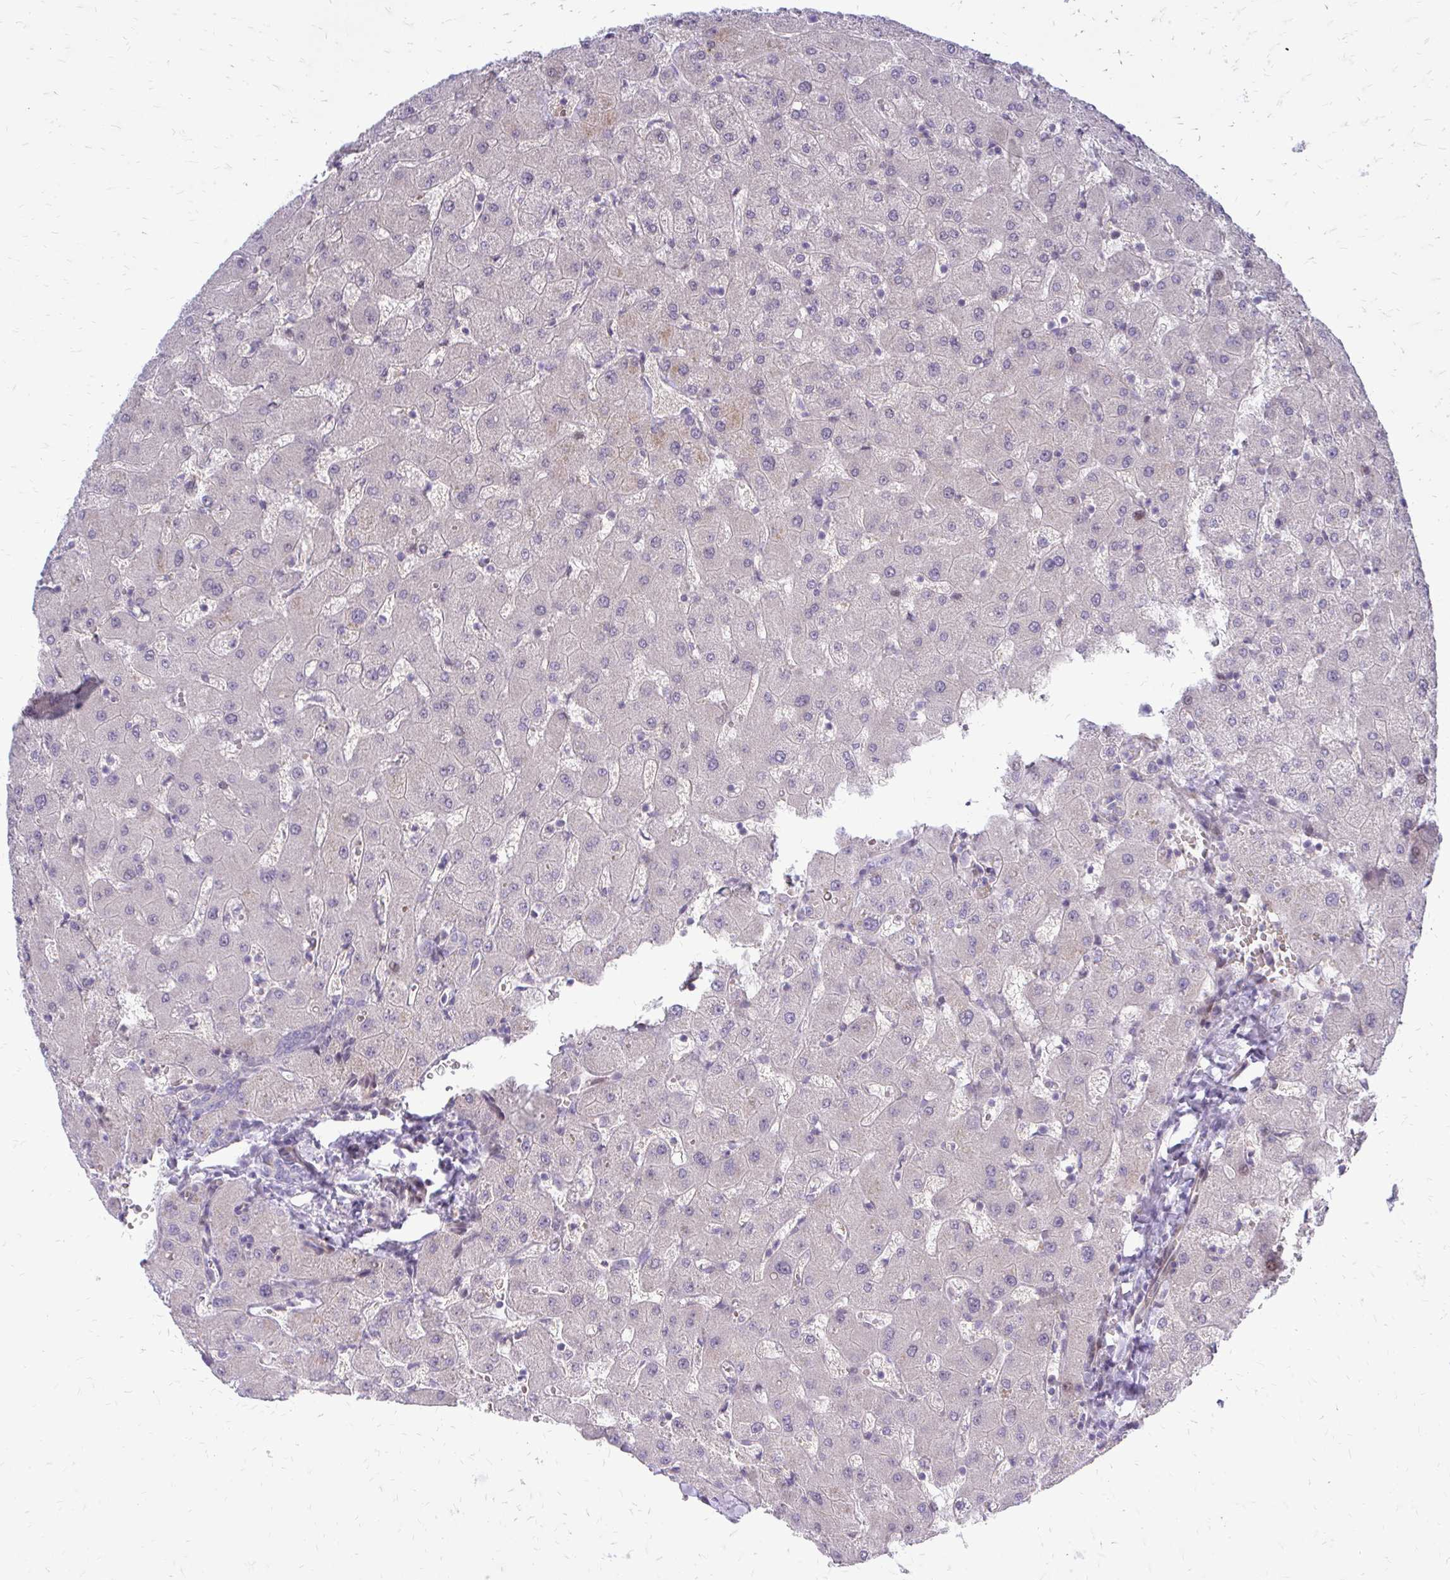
{"staining": {"intensity": "negative", "quantity": "none", "location": "none"}, "tissue": "liver", "cell_type": "Cholangiocytes", "image_type": "normal", "snomed": [{"axis": "morphology", "description": "Normal tissue, NOS"}, {"axis": "topography", "description": "Liver"}], "caption": "High power microscopy histopathology image of an immunohistochemistry histopathology image of benign liver, revealing no significant staining in cholangiocytes.", "gene": "PPDPFL", "patient": {"sex": "female", "age": 63}}